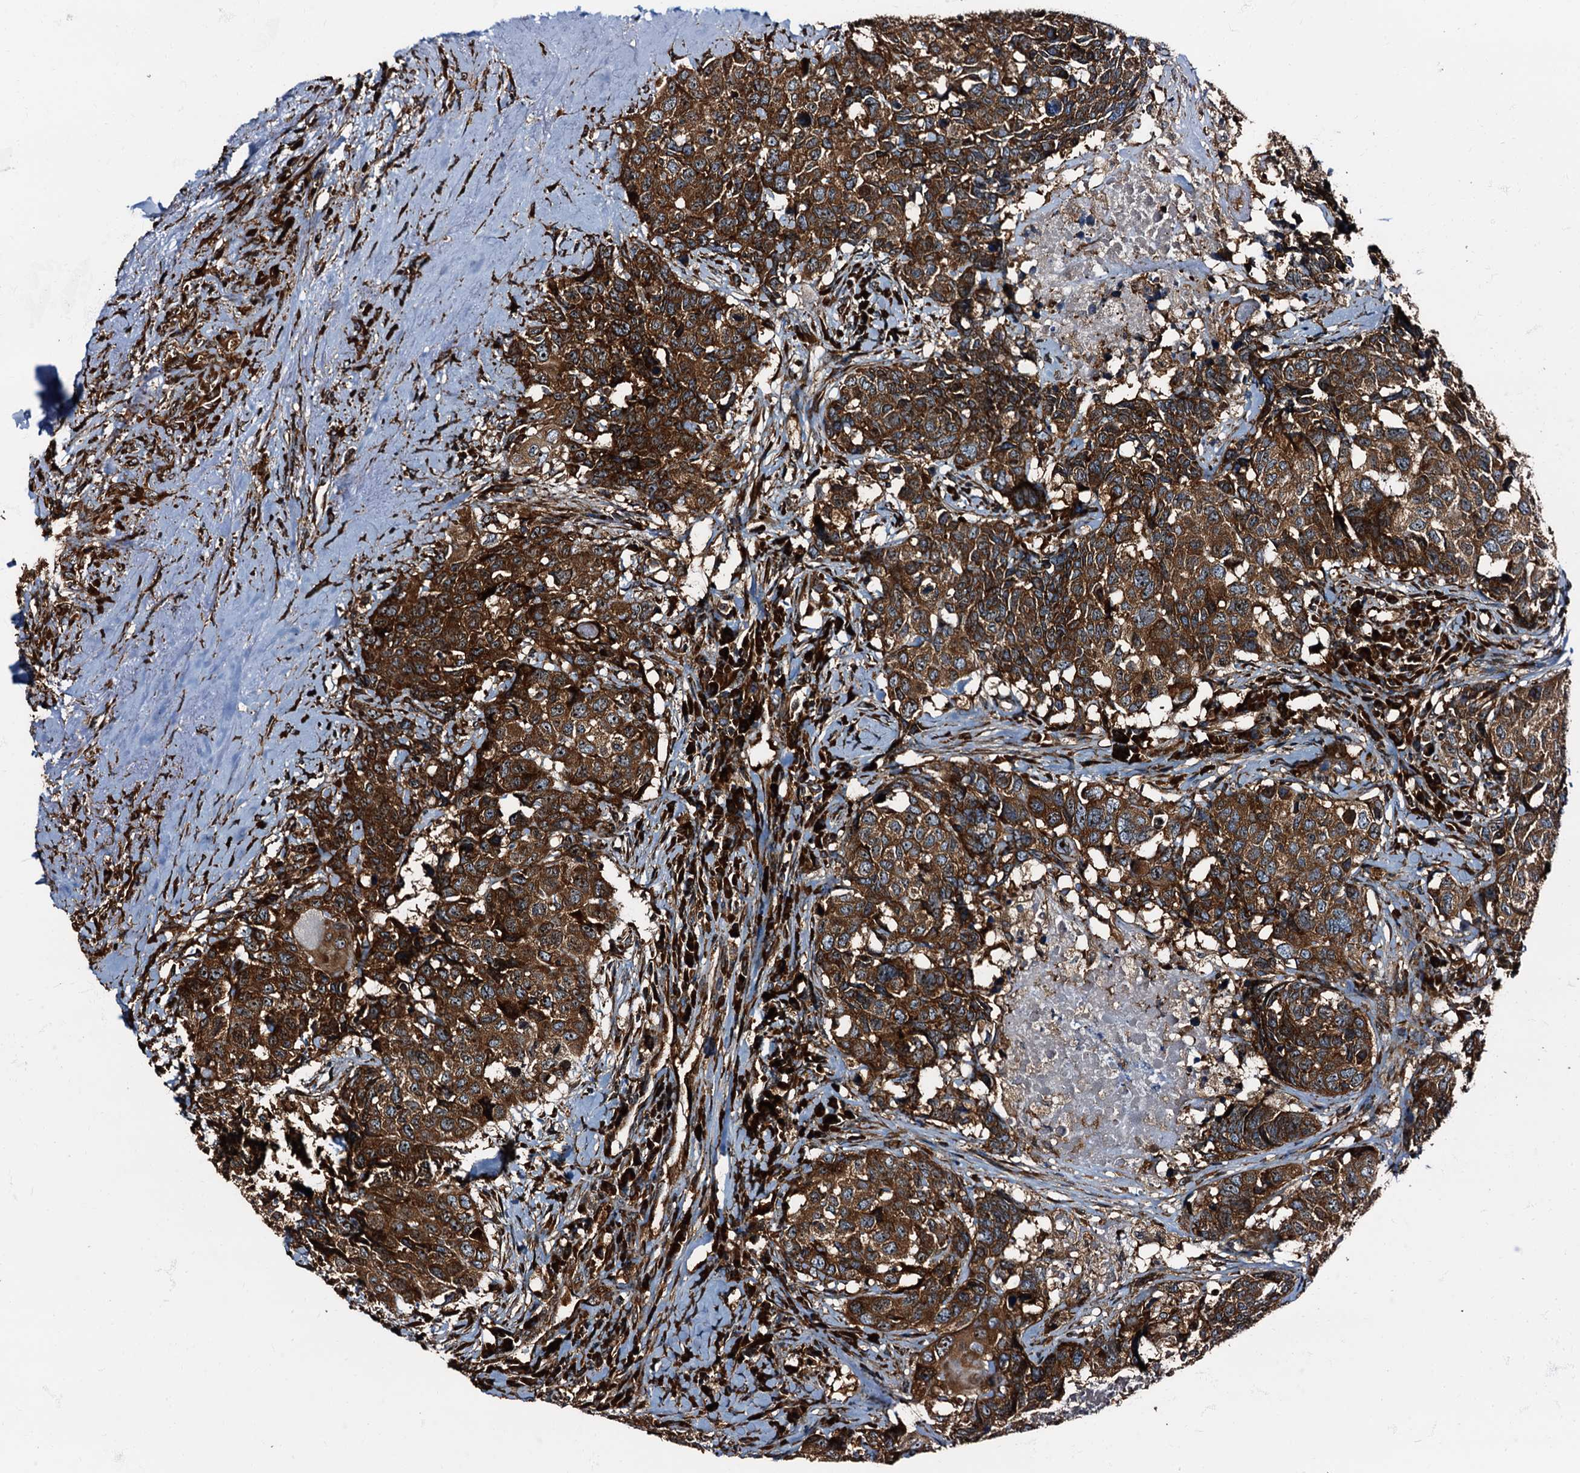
{"staining": {"intensity": "strong", "quantity": ">75%", "location": "cytoplasmic/membranous"}, "tissue": "head and neck cancer", "cell_type": "Tumor cells", "image_type": "cancer", "snomed": [{"axis": "morphology", "description": "Squamous cell carcinoma, NOS"}, {"axis": "topography", "description": "Head-Neck"}], "caption": "Protein staining reveals strong cytoplasmic/membranous positivity in about >75% of tumor cells in head and neck cancer (squamous cell carcinoma).", "gene": "ATP2C1", "patient": {"sex": "male", "age": 66}}